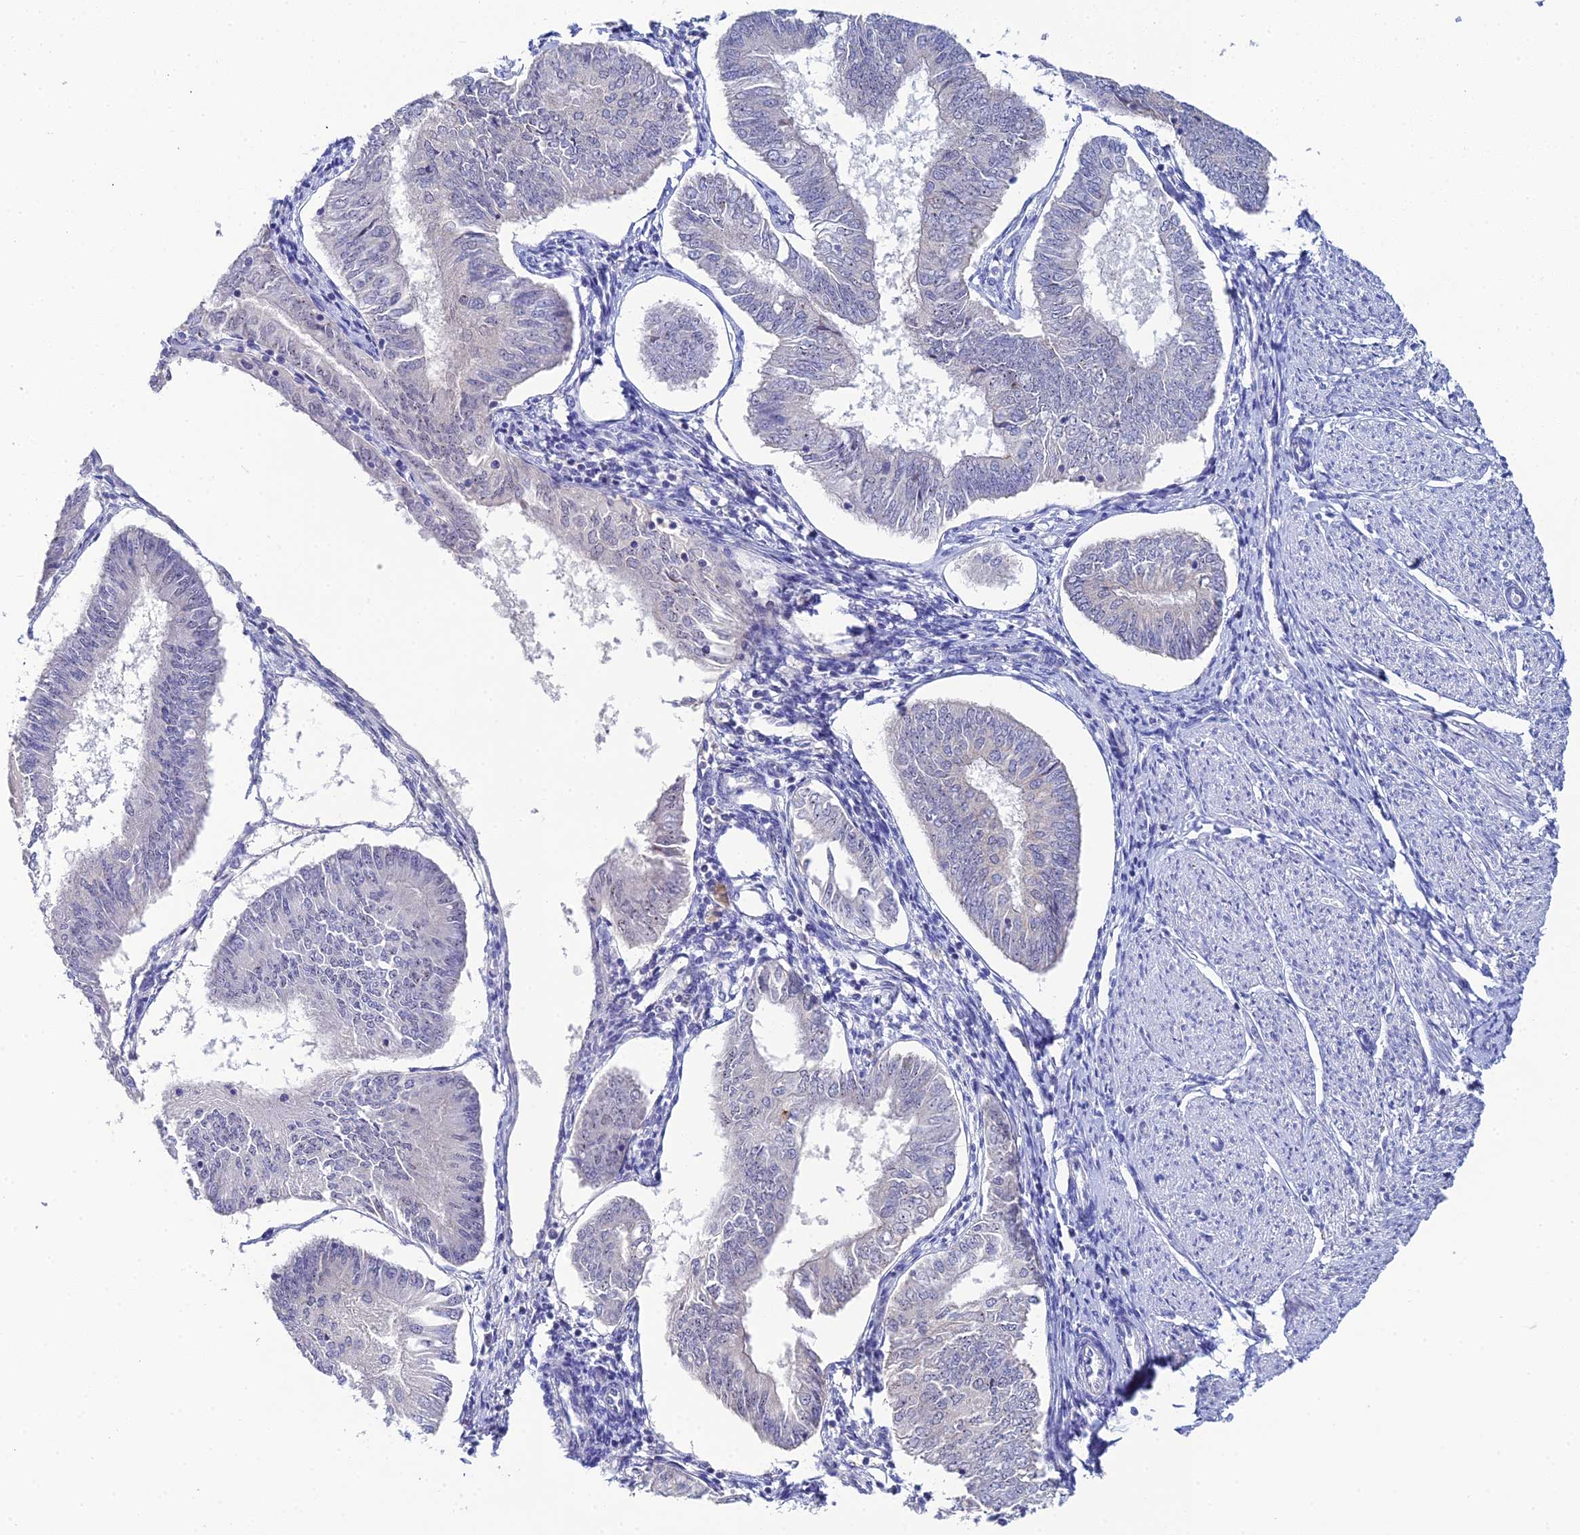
{"staining": {"intensity": "negative", "quantity": "none", "location": "none"}, "tissue": "endometrial cancer", "cell_type": "Tumor cells", "image_type": "cancer", "snomed": [{"axis": "morphology", "description": "Adenocarcinoma, NOS"}, {"axis": "topography", "description": "Endometrium"}], "caption": "This micrograph is of endometrial adenocarcinoma stained with immunohistochemistry to label a protein in brown with the nuclei are counter-stained blue. There is no expression in tumor cells.", "gene": "PLPP4", "patient": {"sex": "female", "age": 58}}